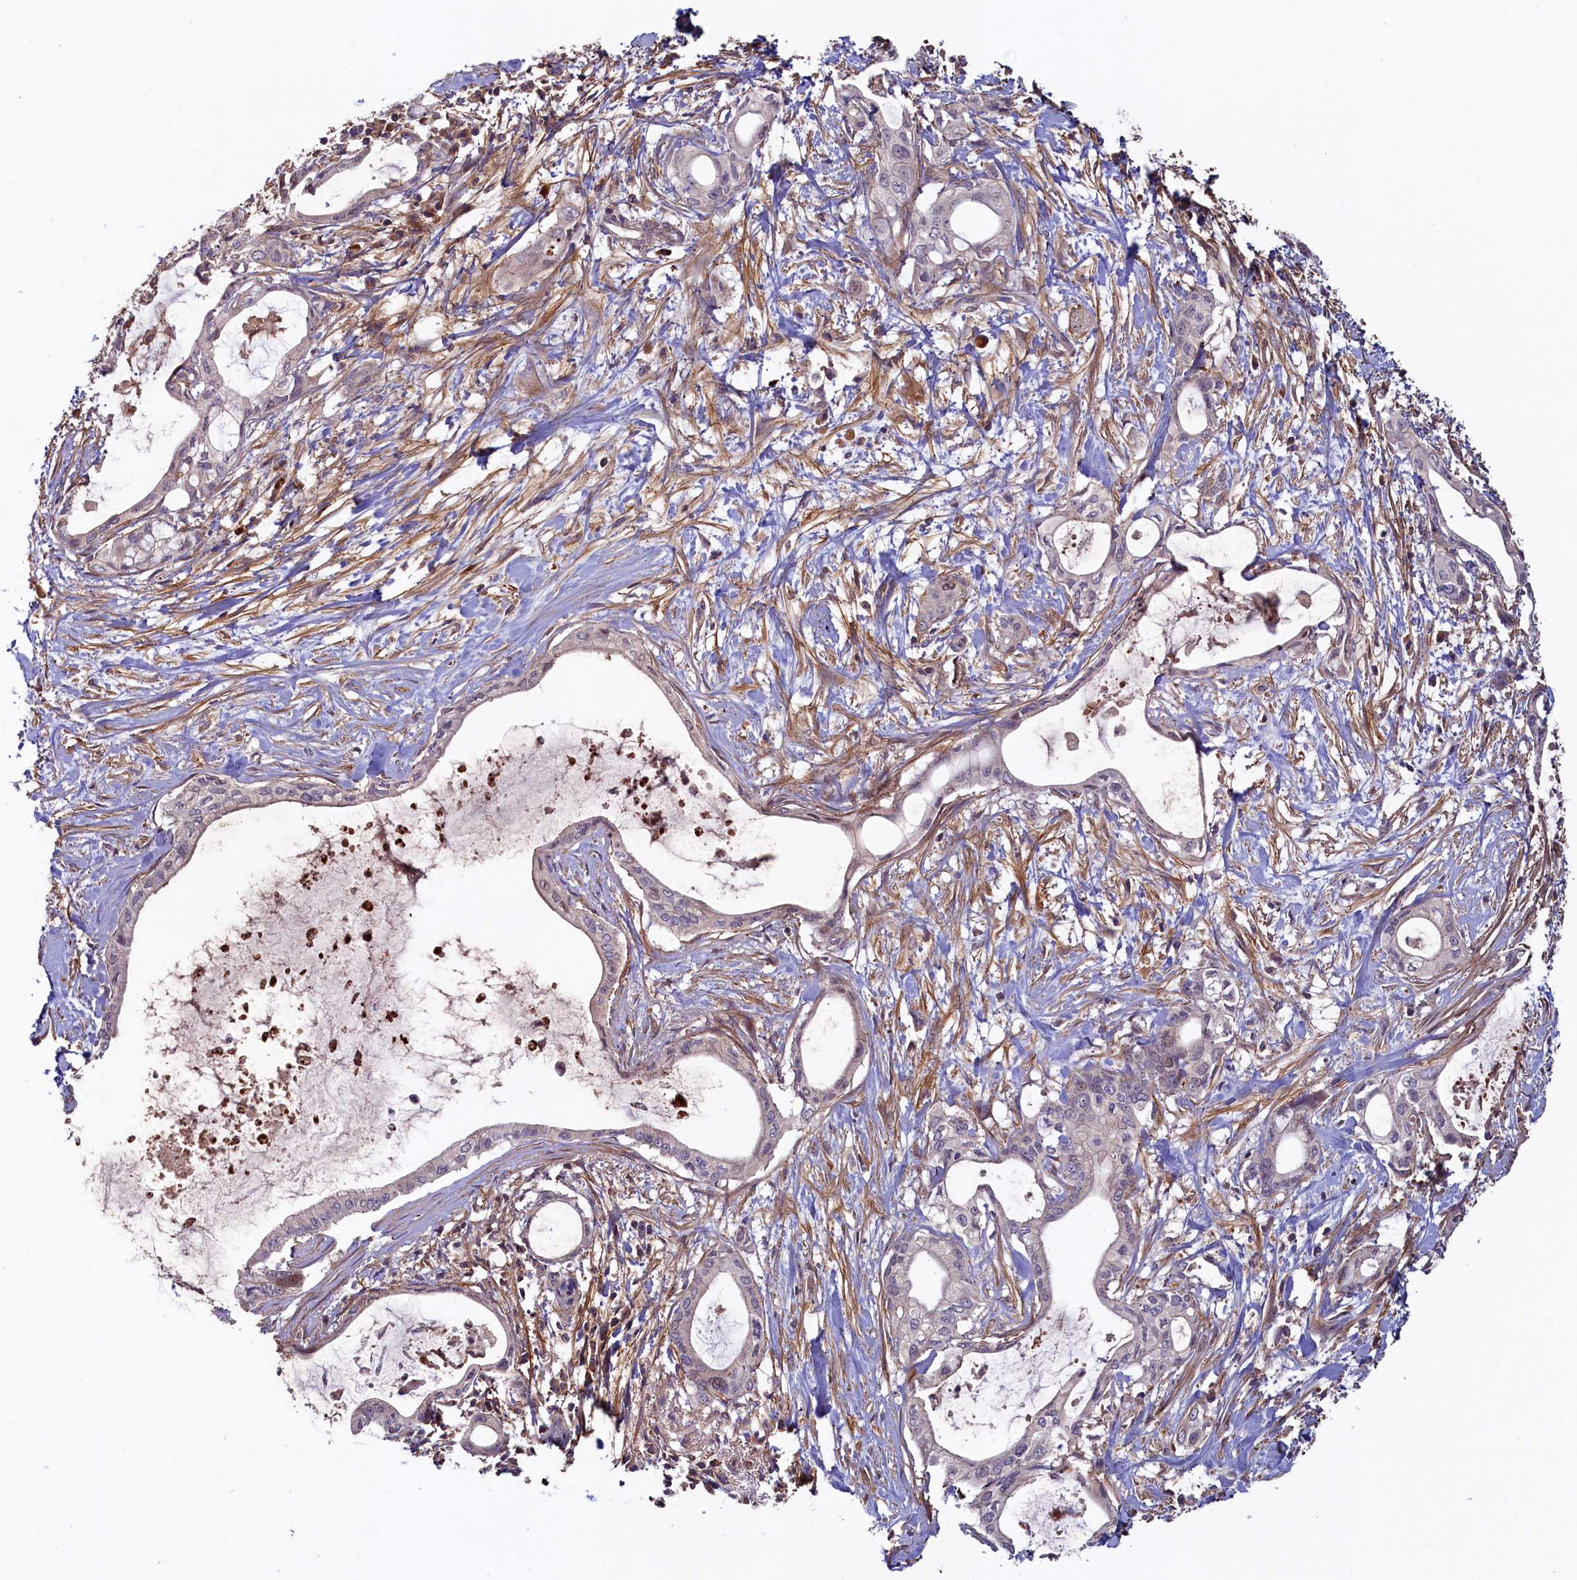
{"staining": {"intensity": "negative", "quantity": "none", "location": "none"}, "tissue": "pancreatic cancer", "cell_type": "Tumor cells", "image_type": "cancer", "snomed": [{"axis": "morphology", "description": "Adenocarcinoma, NOS"}, {"axis": "topography", "description": "Pancreas"}], "caption": "Human pancreatic adenocarcinoma stained for a protein using immunohistochemistry reveals no positivity in tumor cells.", "gene": "DUOXA1", "patient": {"sex": "male", "age": 72}}